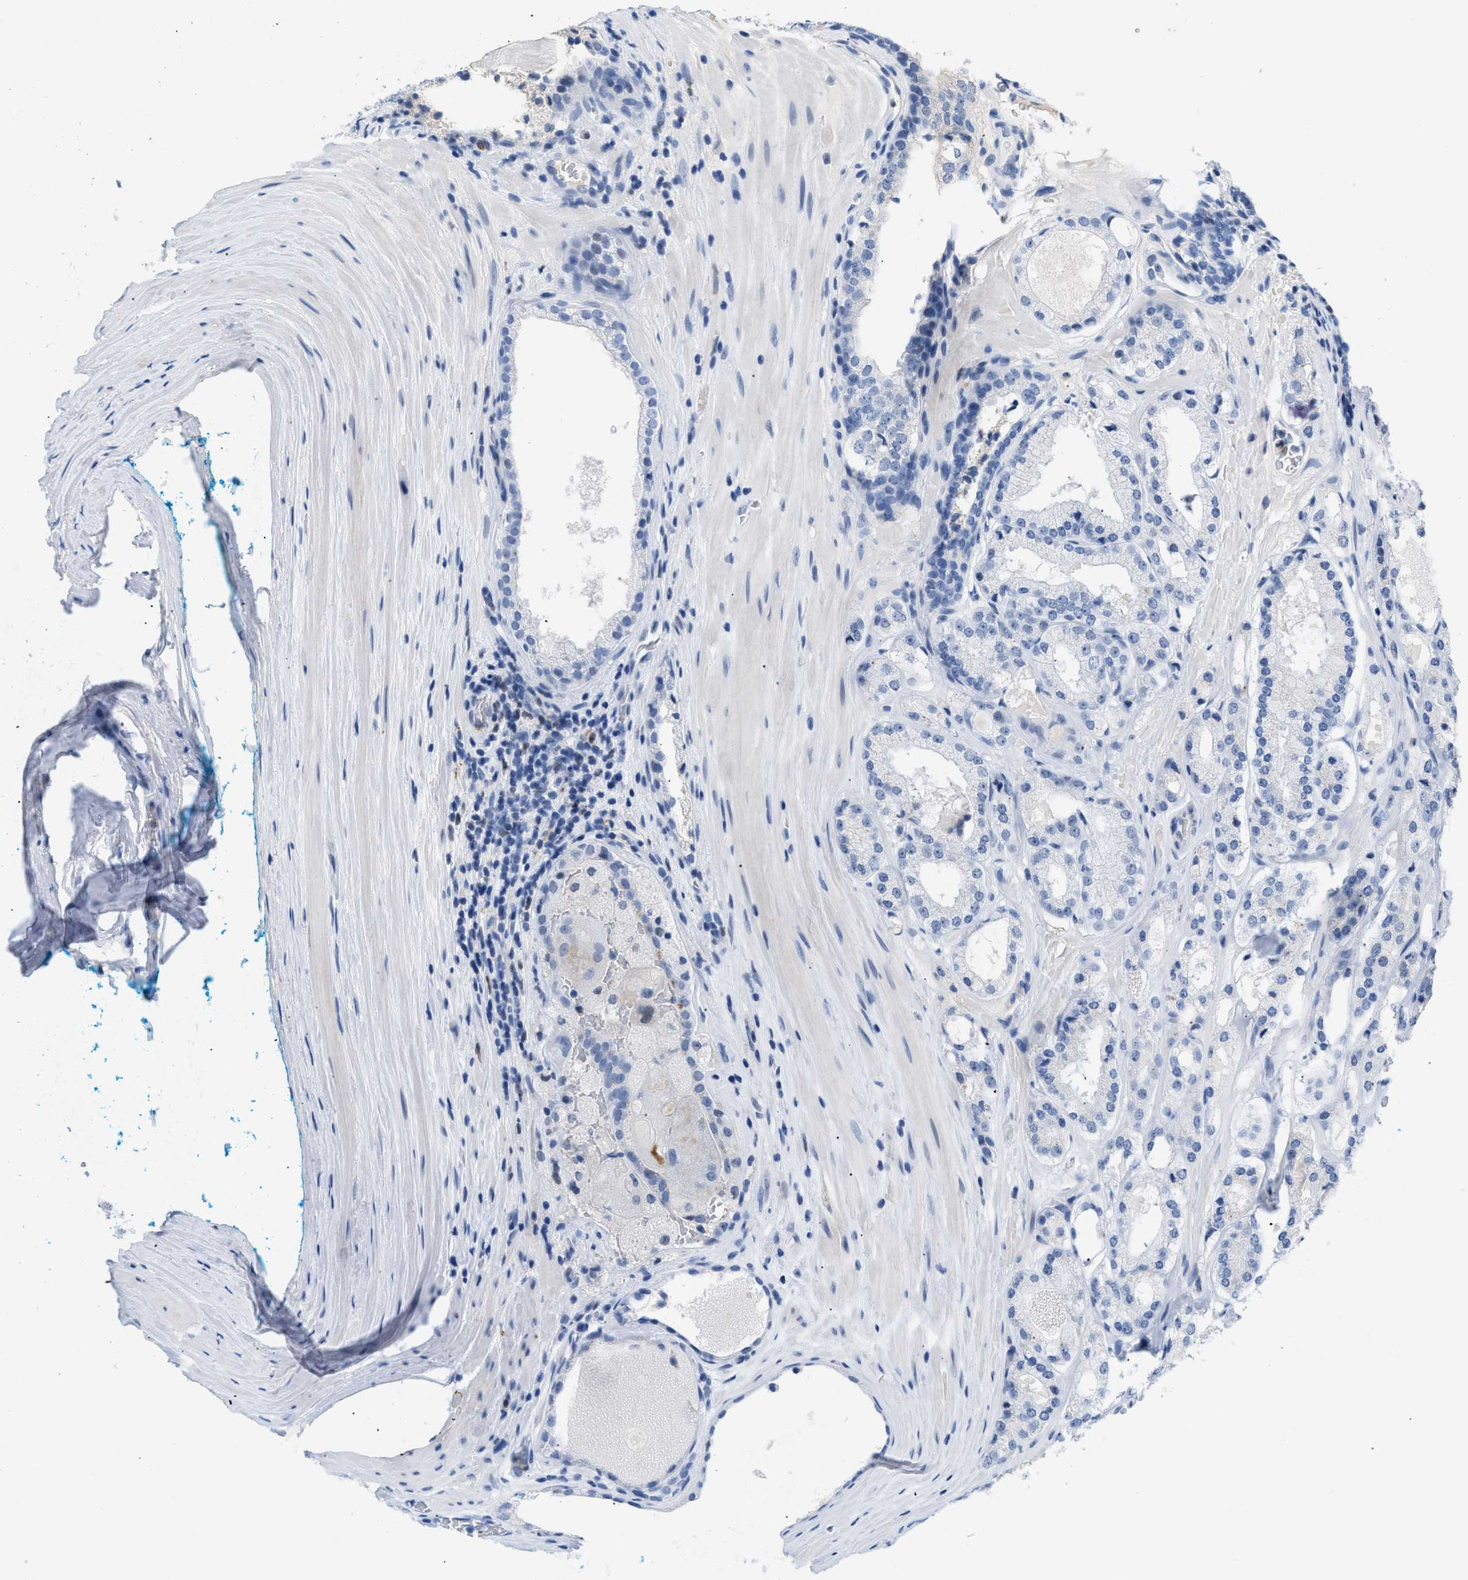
{"staining": {"intensity": "negative", "quantity": "none", "location": "none"}, "tissue": "prostate cancer", "cell_type": "Tumor cells", "image_type": "cancer", "snomed": [{"axis": "morphology", "description": "Adenocarcinoma, High grade"}, {"axis": "topography", "description": "Prostate"}], "caption": "Micrograph shows no protein expression in tumor cells of high-grade adenocarcinoma (prostate) tissue. (DAB immunohistochemistry visualized using brightfield microscopy, high magnification).", "gene": "BOLL", "patient": {"sex": "male", "age": 65}}